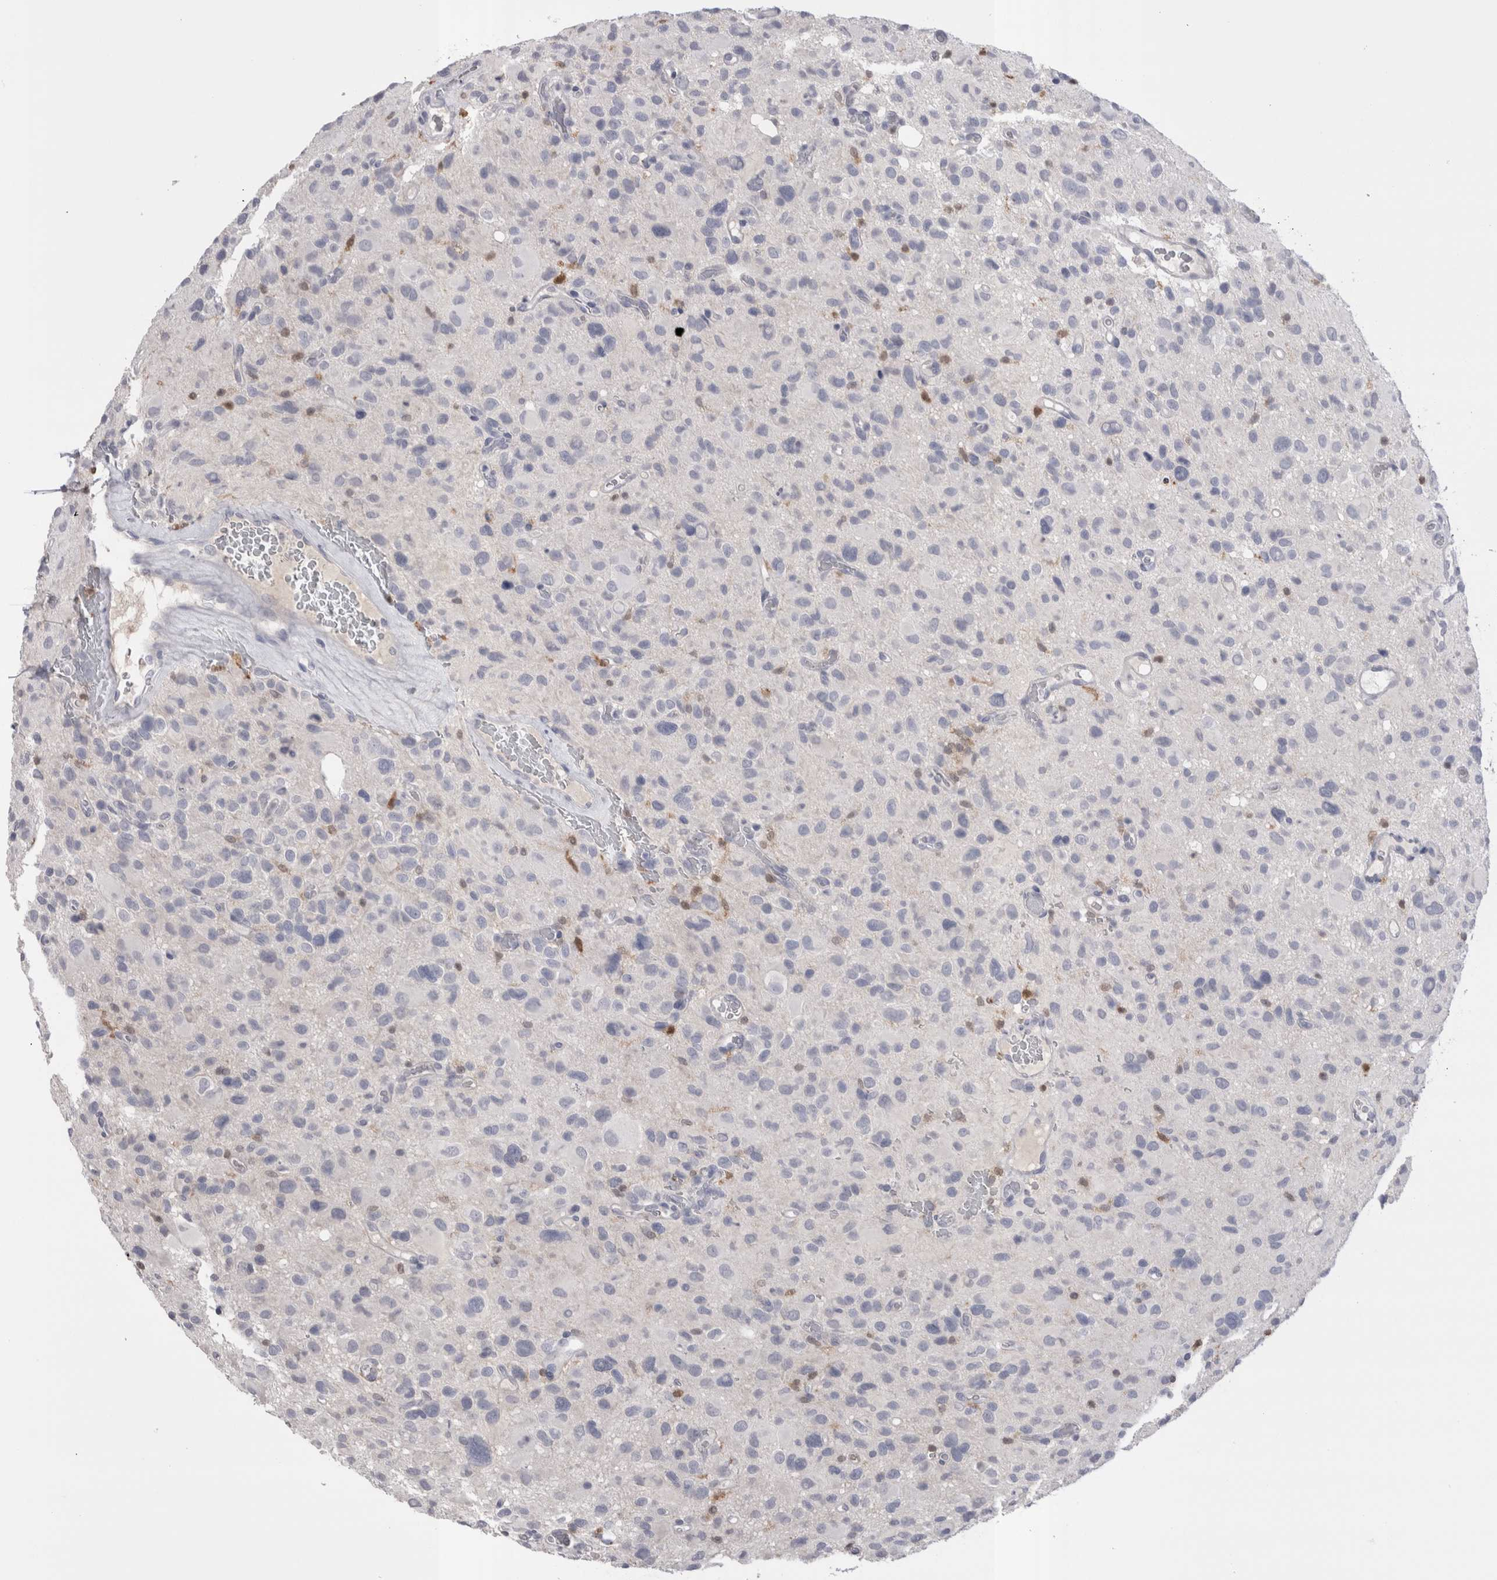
{"staining": {"intensity": "weak", "quantity": "<25%", "location": "nuclear"}, "tissue": "glioma", "cell_type": "Tumor cells", "image_type": "cancer", "snomed": [{"axis": "morphology", "description": "Glioma, malignant, High grade"}, {"axis": "topography", "description": "Brain"}], "caption": "DAB (3,3'-diaminobenzidine) immunohistochemical staining of malignant glioma (high-grade) displays no significant expression in tumor cells.", "gene": "SUCNR1", "patient": {"sex": "male", "age": 48}}